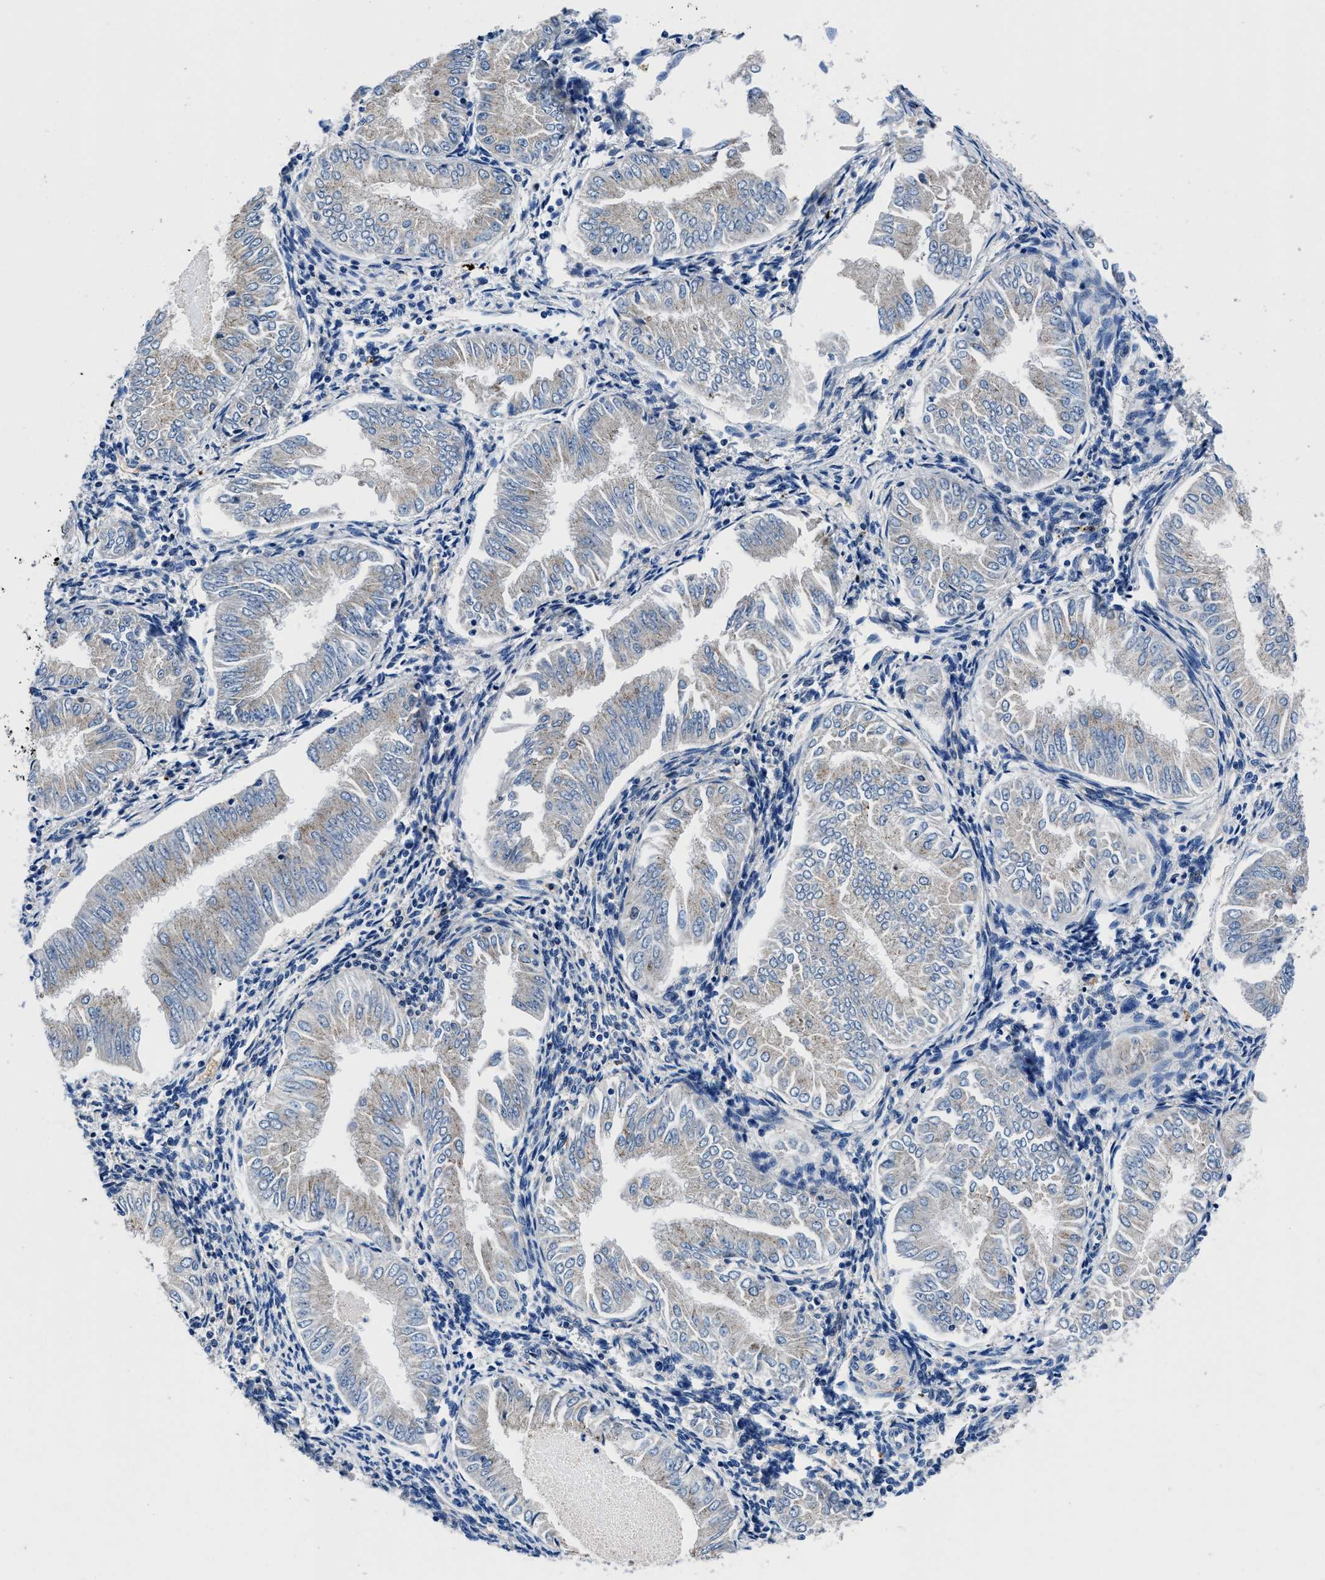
{"staining": {"intensity": "weak", "quantity": "25%-75%", "location": "cytoplasmic/membranous"}, "tissue": "endometrial cancer", "cell_type": "Tumor cells", "image_type": "cancer", "snomed": [{"axis": "morphology", "description": "Adenocarcinoma, NOS"}, {"axis": "topography", "description": "Endometrium"}], "caption": "High-magnification brightfield microscopy of adenocarcinoma (endometrial) stained with DAB (3,3'-diaminobenzidine) (brown) and counterstained with hematoxylin (blue). tumor cells exhibit weak cytoplasmic/membranous positivity is identified in about25%-75% of cells. (DAB (3,3'-diaminobenzidine) IHC, brown staining for protein, blue staining for nuclei).", "gene": "NEU1", "patient": {"sex": "female", "age": 53}}